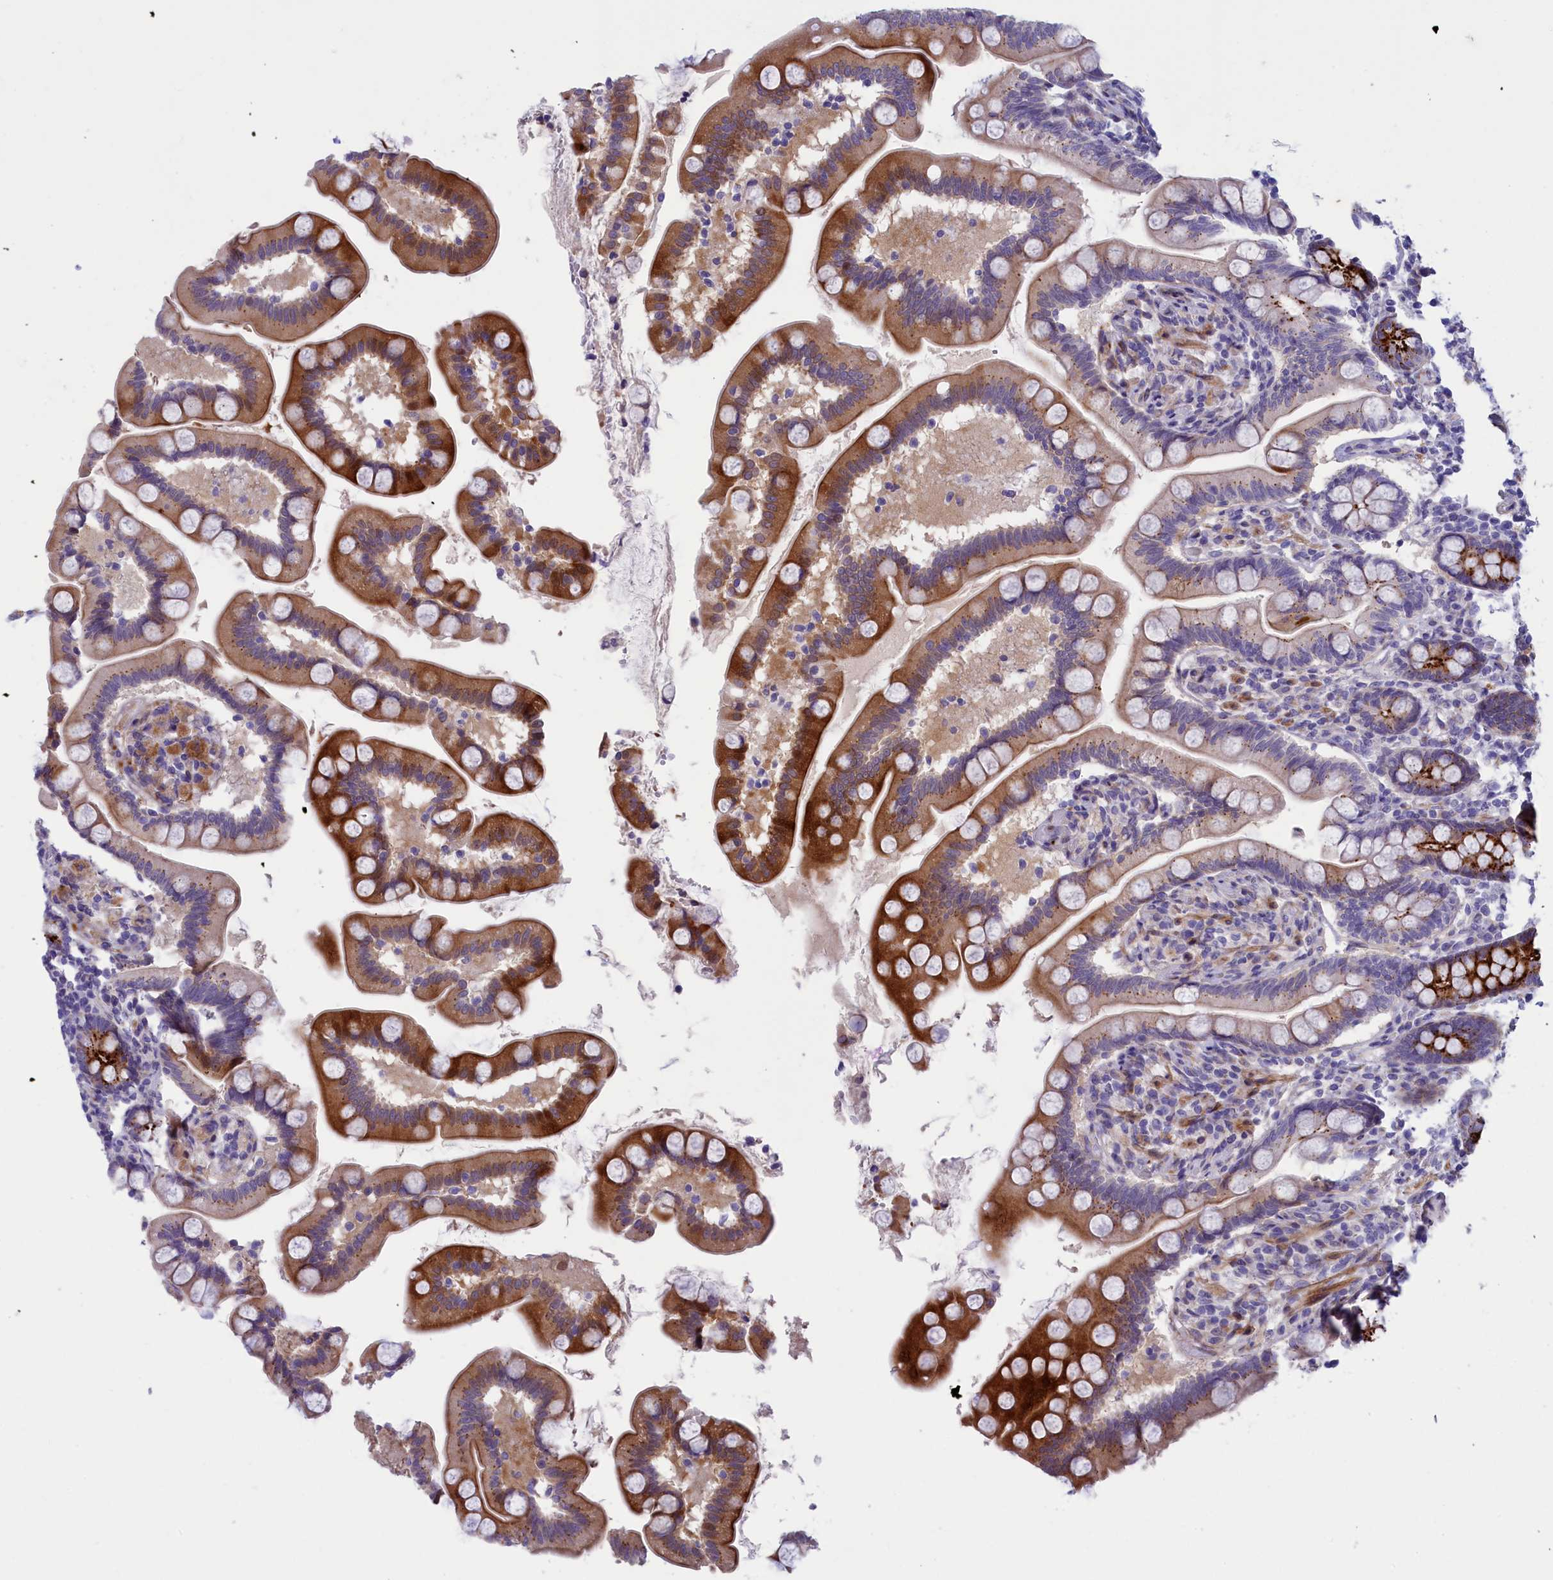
{"staining": {"intensity": "strong", "quantity": "25%-75%", "location": "cytoplasmic/membranous"}, "tissue": "small intestine", "cell_type": "Glandular cells", "image_type": "normal", "snomed": [{"axis": "morphology", "description": "Normal tissue, NOS"}, {"axis": "topography", "description": "Small intestine"}], "caption": "Protein staining of unremarkable small intestine displays strong cytoplasmic/membranous positivity in about 25%-75% of glandular cells.", "gene": "LOXL1", "patient": {"sex": "female", "age": 64}}